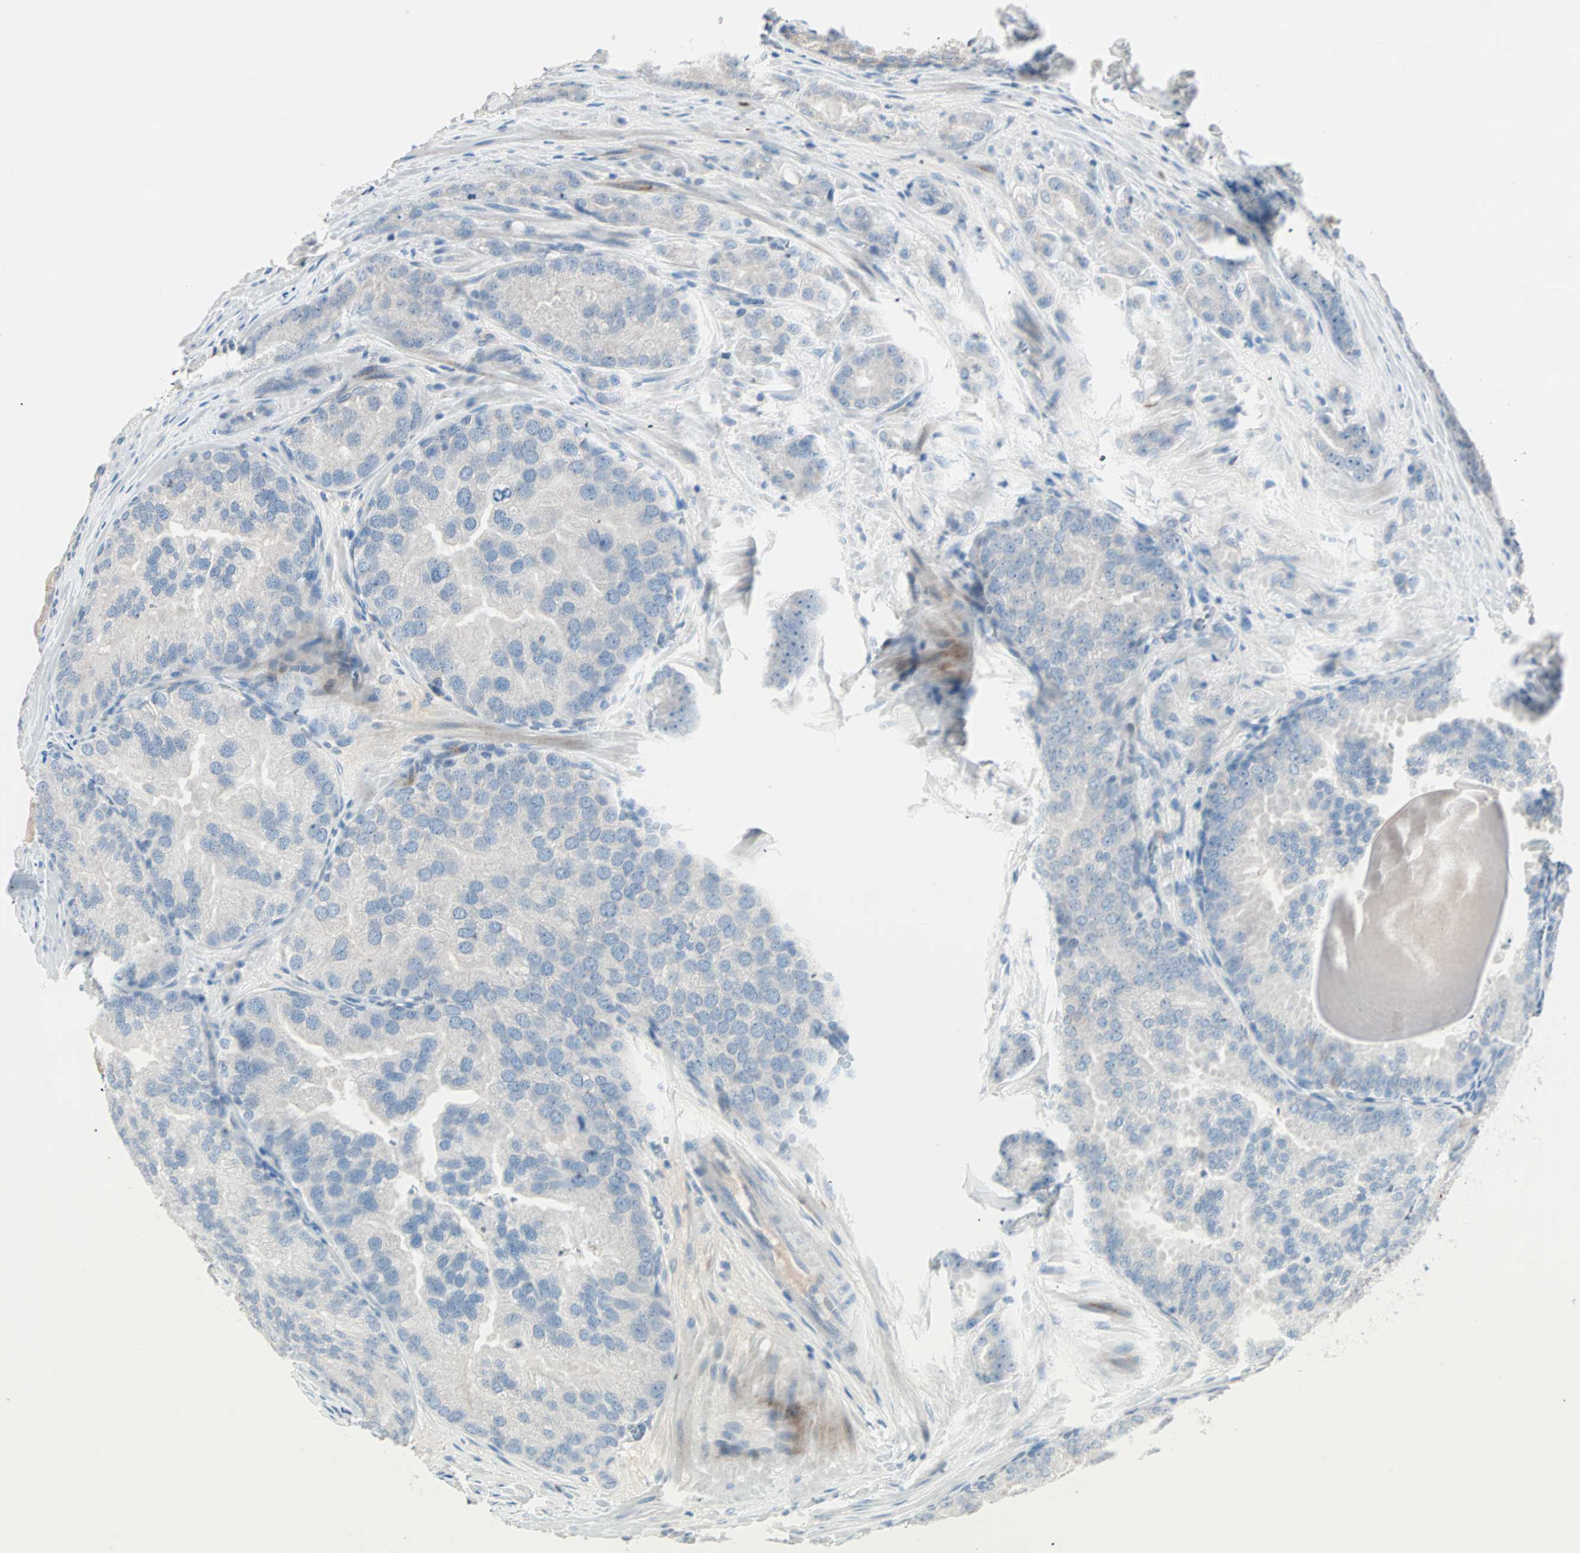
{"staining": {"intensity": "negative", "quantity": "none", "location": "none"}, "tissue": "prostate cancer", "cell_type": "Tumor cells", "image_type": "cancer", "snomed": [{"axis": "morphology", "description": "Adenocarcinoma, High grade"}, {"axis": "topography", "description": "Prostate"}], "caption": "High magnification brightfield microscopy of prostate cancer stained with DAB (brown) and counterstained with hematoxylin (blue): tumor cells show no significant staining.", "gene": "NEFH", "patient": {"sex": "male", "age": 64}}